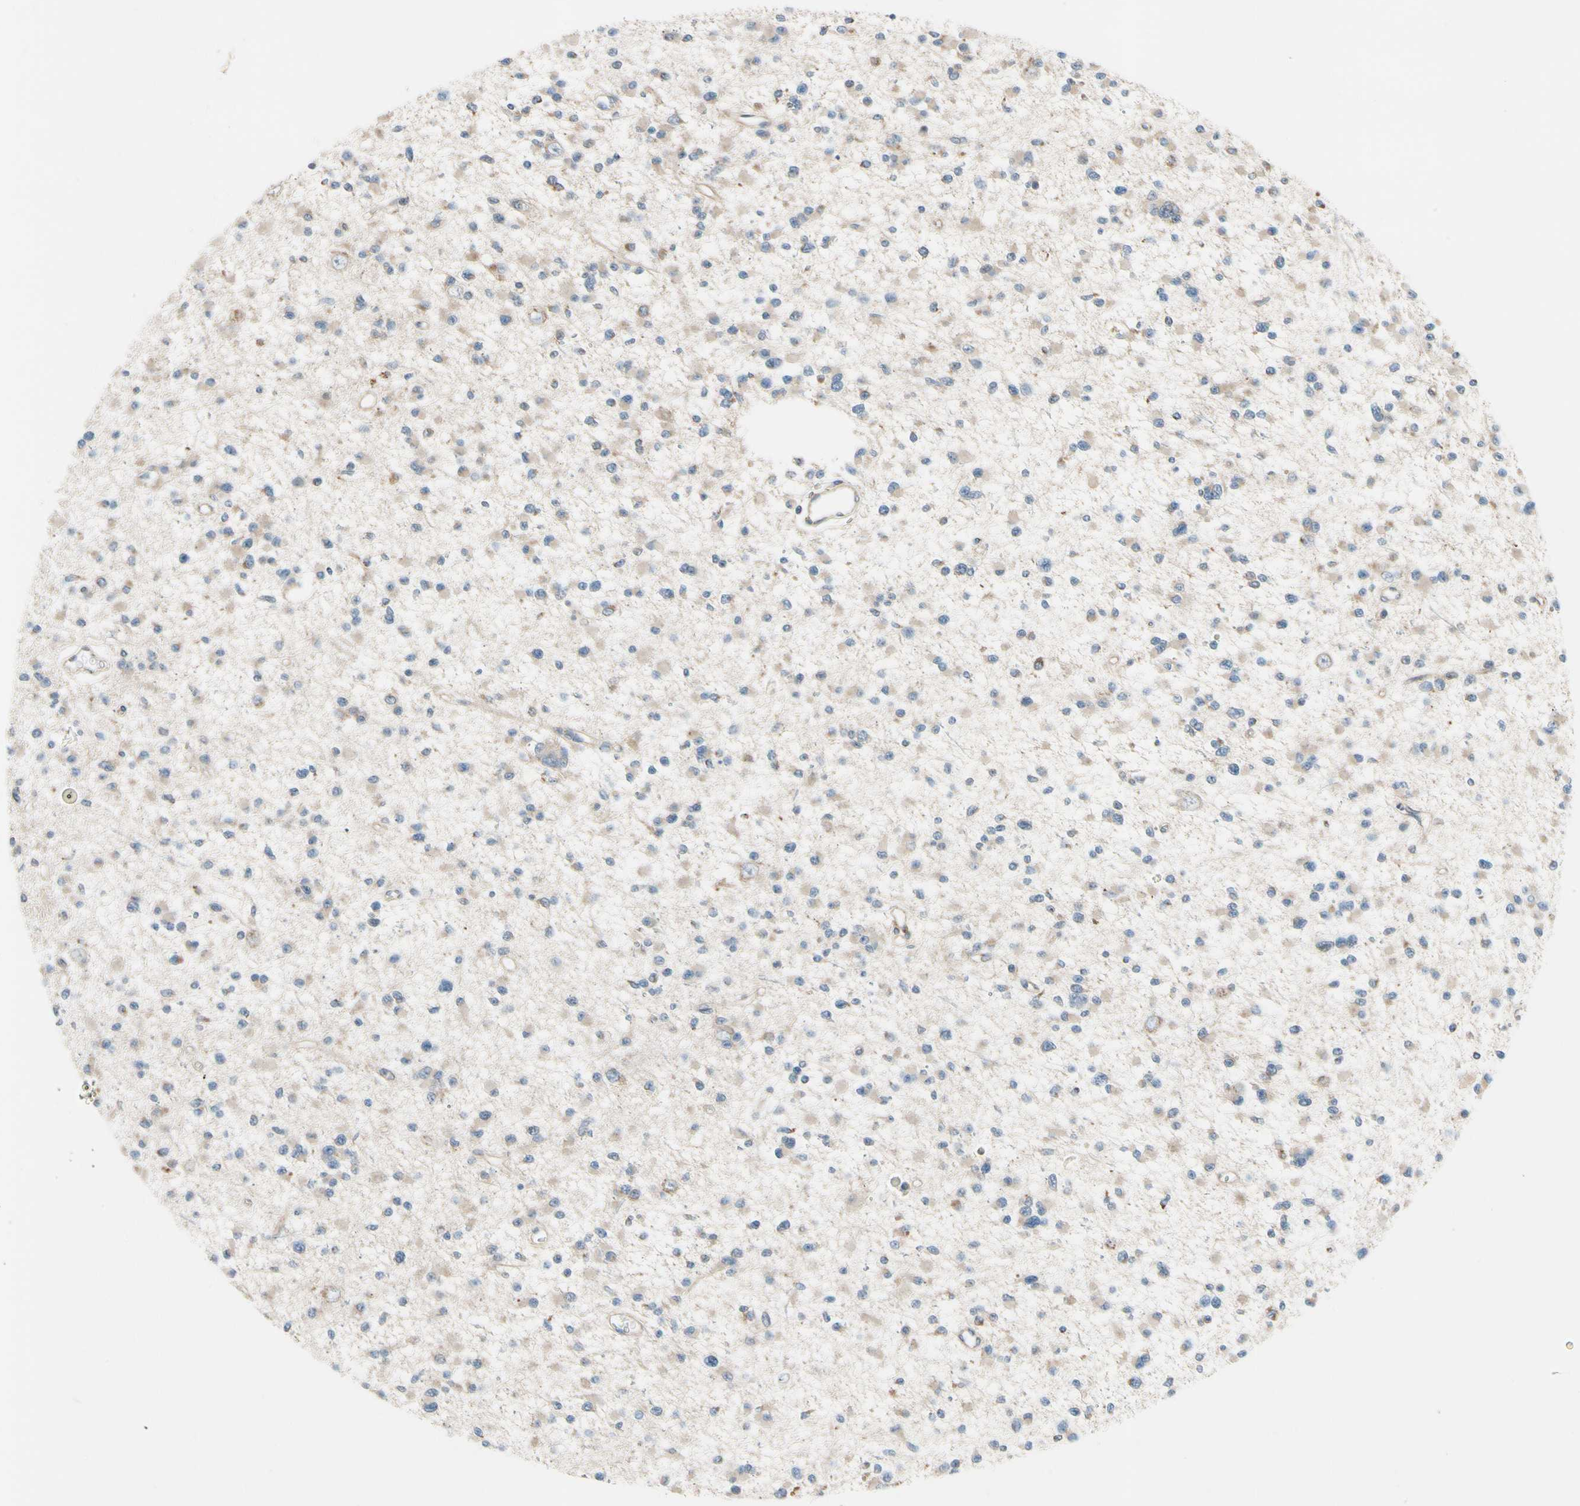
{"staining": {"intensity": "weak", "quantity": ">75%", "location": "cytoplasmic/membranous"}, "tissue": "glioma", "cell_type": "Tumor cells", "image_type": "cancer", "snomed": [{"axis": "morphology", "description": "Glioma, malignant, Low grade"}, {"axis": "topography", "description": "Brain"}], "caption": "Immunohistochemistry histopathology image of neoplastic tissue: malignant low-grade glioma stained using IHC displays low levels of weak protein expression localized specifically in the cytoplasmic/membranous of tumor cells, appearing as a cytoplasmic/membranous brown color.", "gene": "MST1R", "patient": {"sex": "female", "age": 22}}